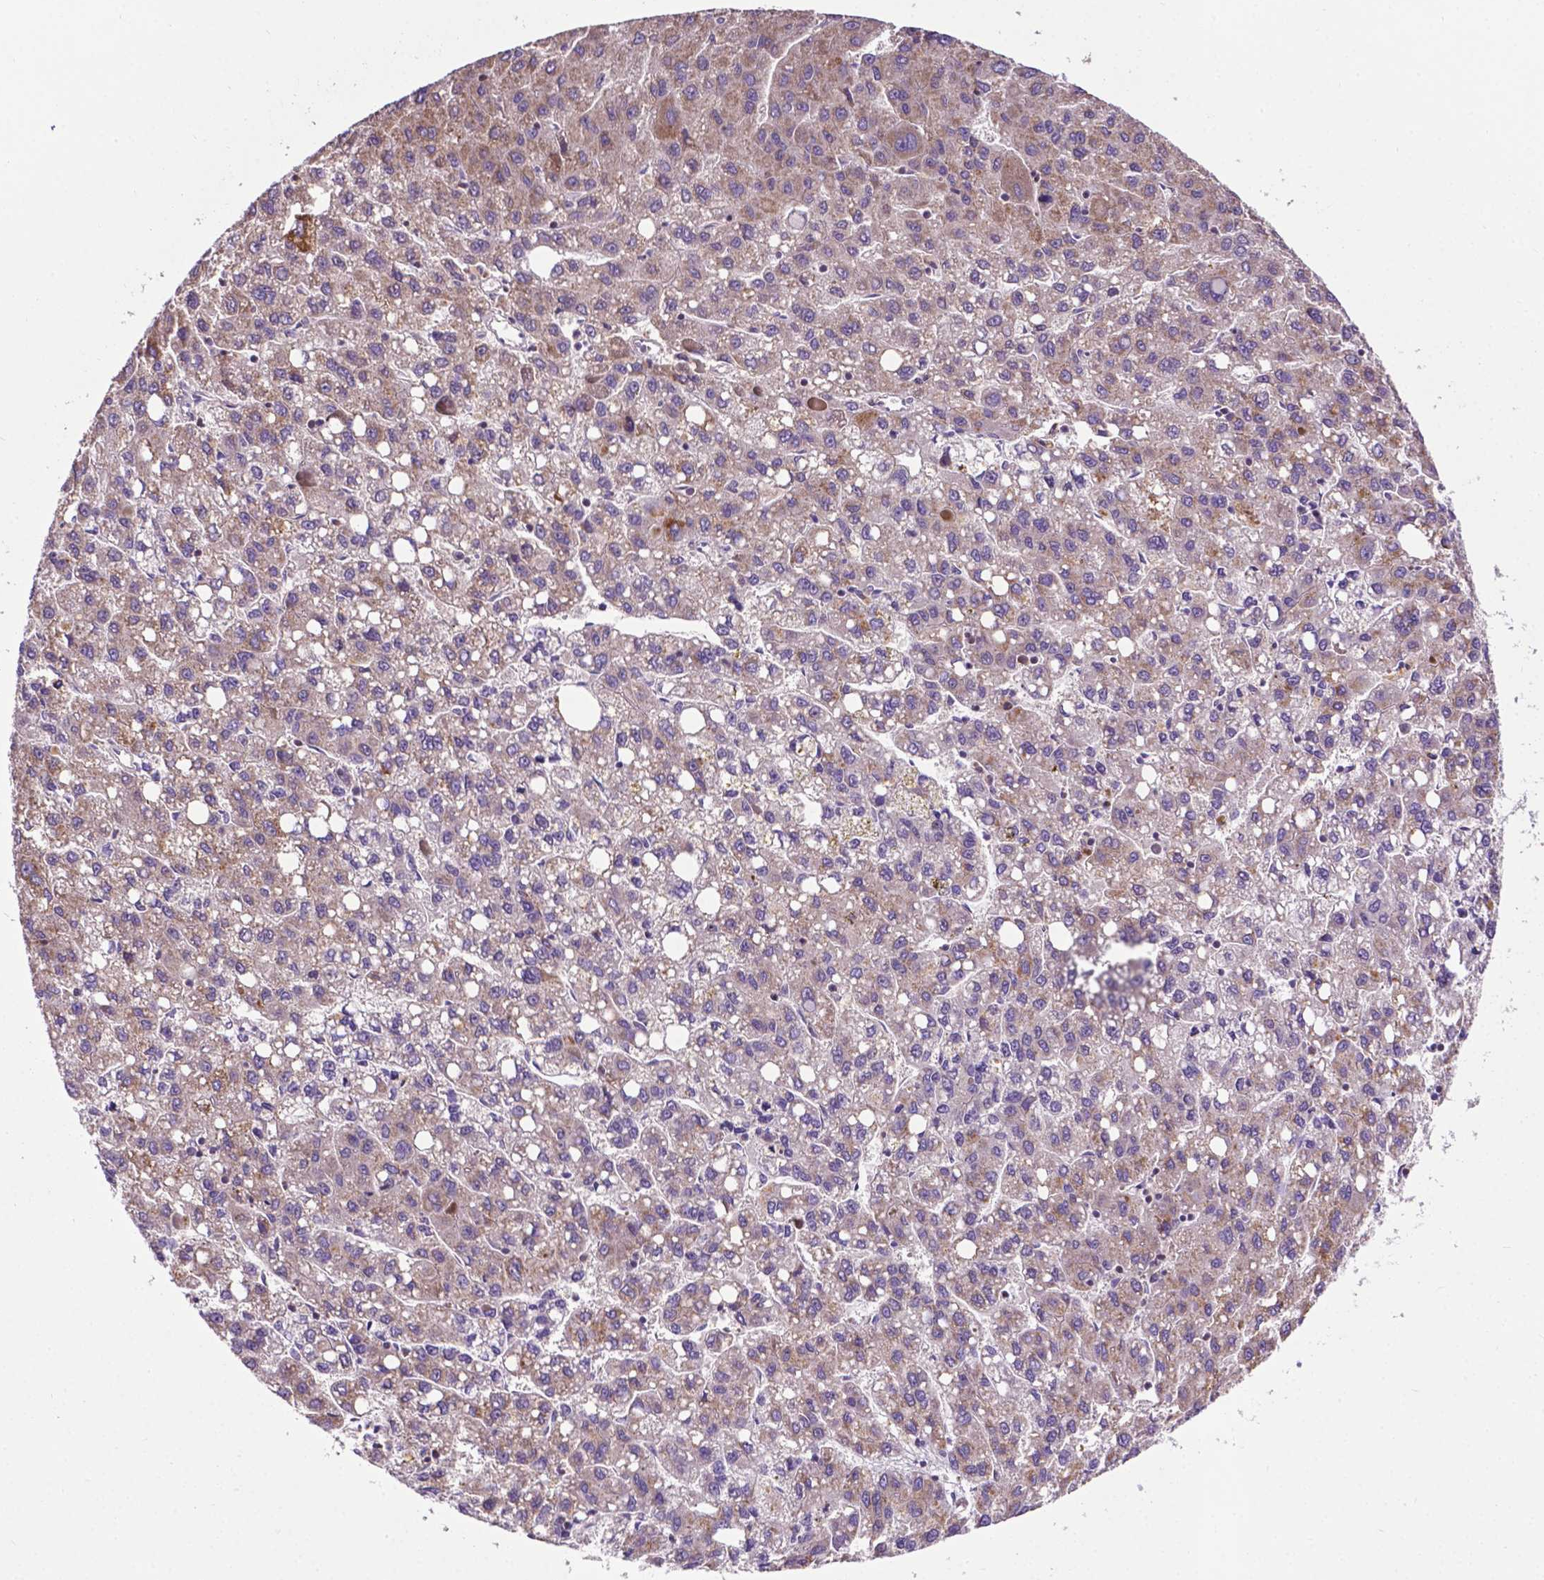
{"staining": {"intensity": "moderate", "quantity": "<25%", "location": "cytoplasmic/membranous"}, "tissue": "liver cancer", "cell_type": "Tumor cells", "image_type": "cancer", "snomed": [{"axis": "morphology", "description": "Carcinoma, Hepatocellular, NOS"}, {"axis": "topography", "description": "Liver"}], "caption": "Liver cancer (hepatocellular carcinoma) stained with a brown dye demonstrates moderate cytoplasmic/membranous positive positivity in approximately <25% of tumor cells.", "gene": "SPNS2", "patient": {"sex": "female", "age": 82}}